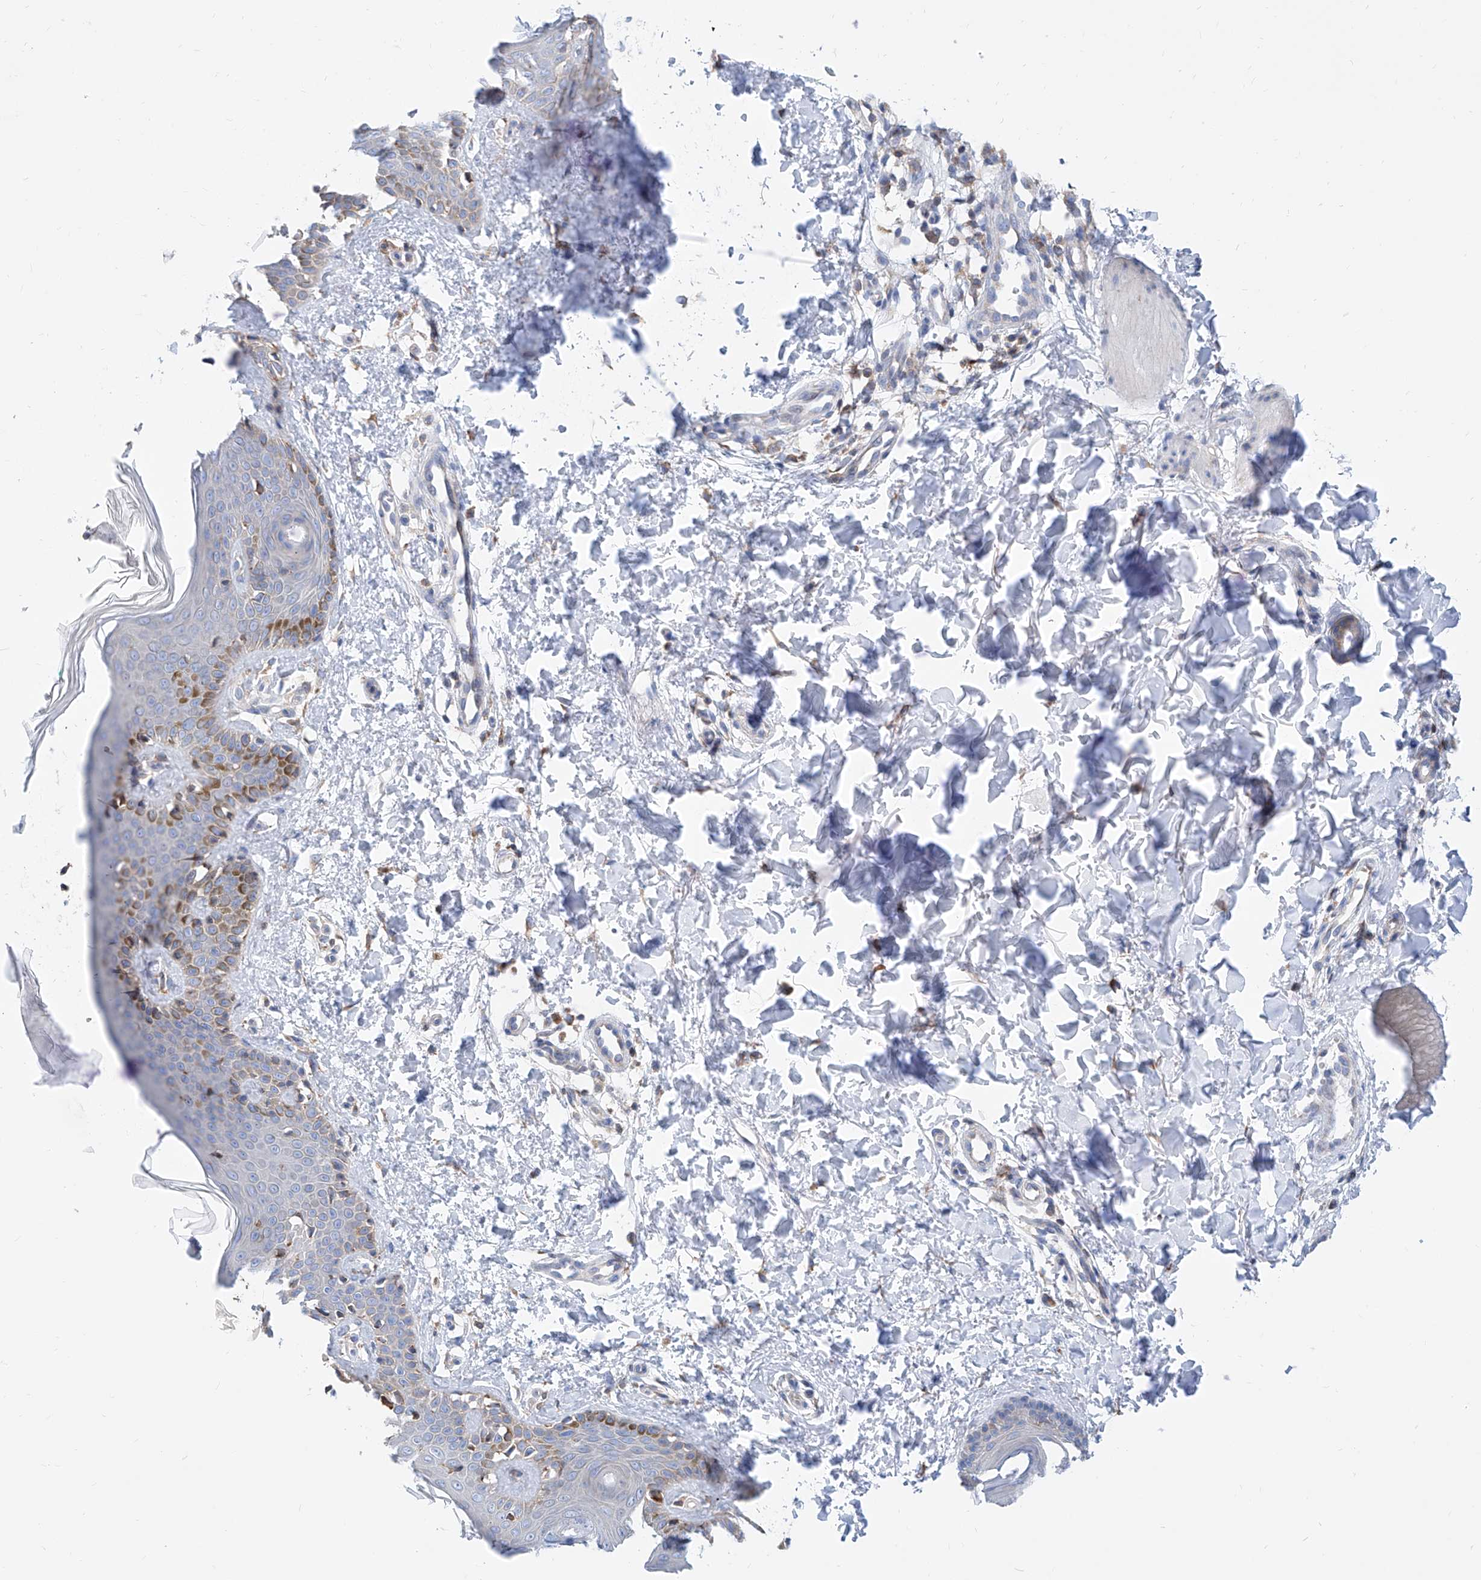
{"staining": {"intensity": "negative", "quantity": "none", "location": "none"}, "tissue": "skin", "cell_type": "Fibroblasts", "image_type": "normal", "snomed": [{"axis": "morphology", "description": "Normal tissue, NOS"}, {"axis": "topography", "description": "Skin"}], "caption": "Immunohistochemical staining of normal human skin demonstrates no significant staining in fibroblasts.", "gene": "MAD2L1", "patient": {"sex": "male", "age": 37}}